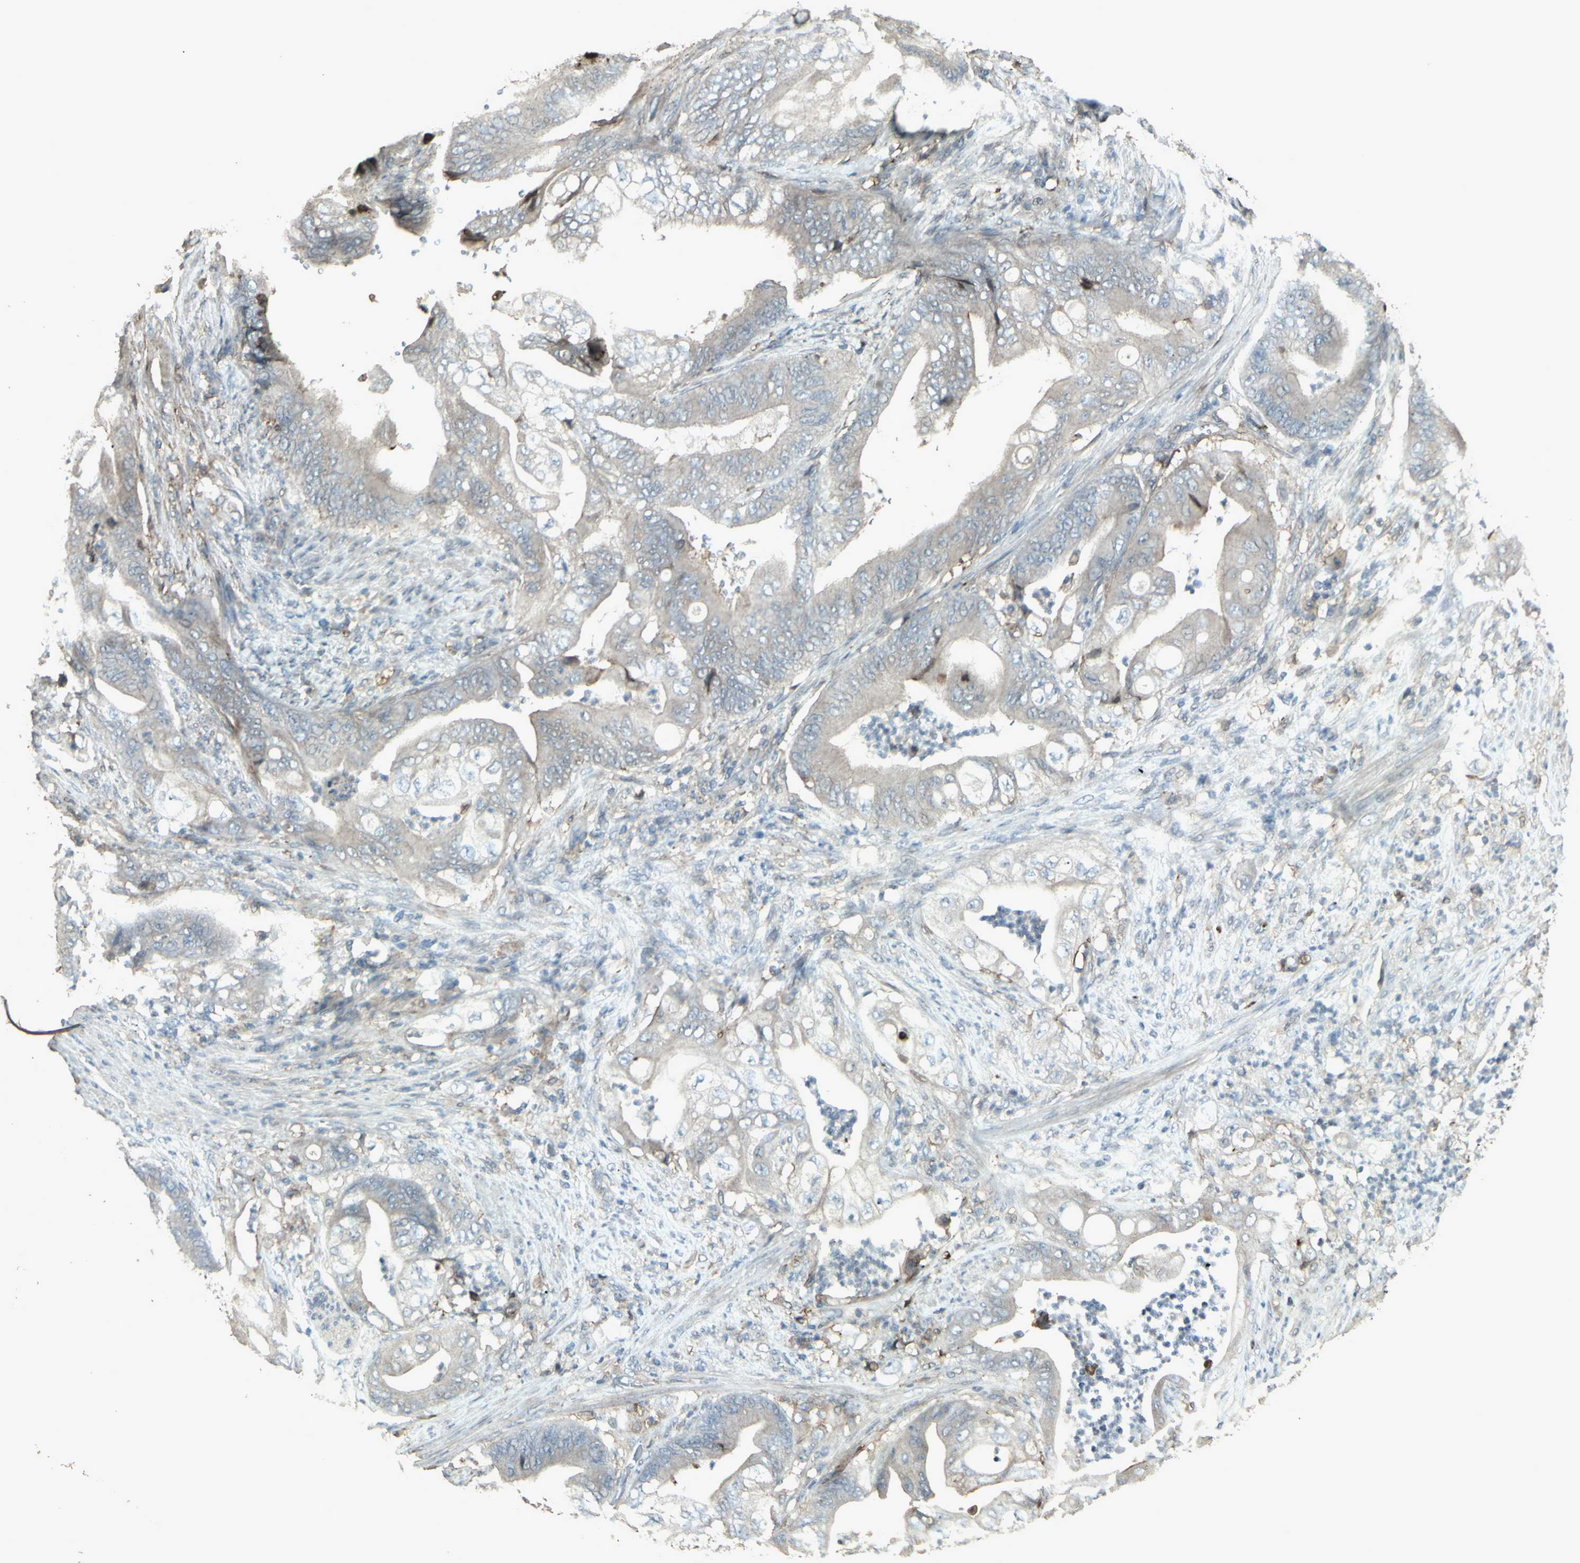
{"staining": {"intensity": "weak", "quantity": "25%-75%", "location": "cytoplasmic/membranous"}, "tissue": "stomach cancer", "cell_type": "Tumor cells", "image_type": "cancer", "snomed": [{"axis": "morphology", "description": "Adenocarcinoma, NOS"}, {"axis": "topography", "description": "Stomach"}], "caption": "This micrograph shows IHC staining of adenocarcinoma (stomach), with low weak cytoplasmic/membranous staining in approximately 25%-75% of tumor cells.", "gene": "SMO", "patient": {"sex": "female", "age": 73}}